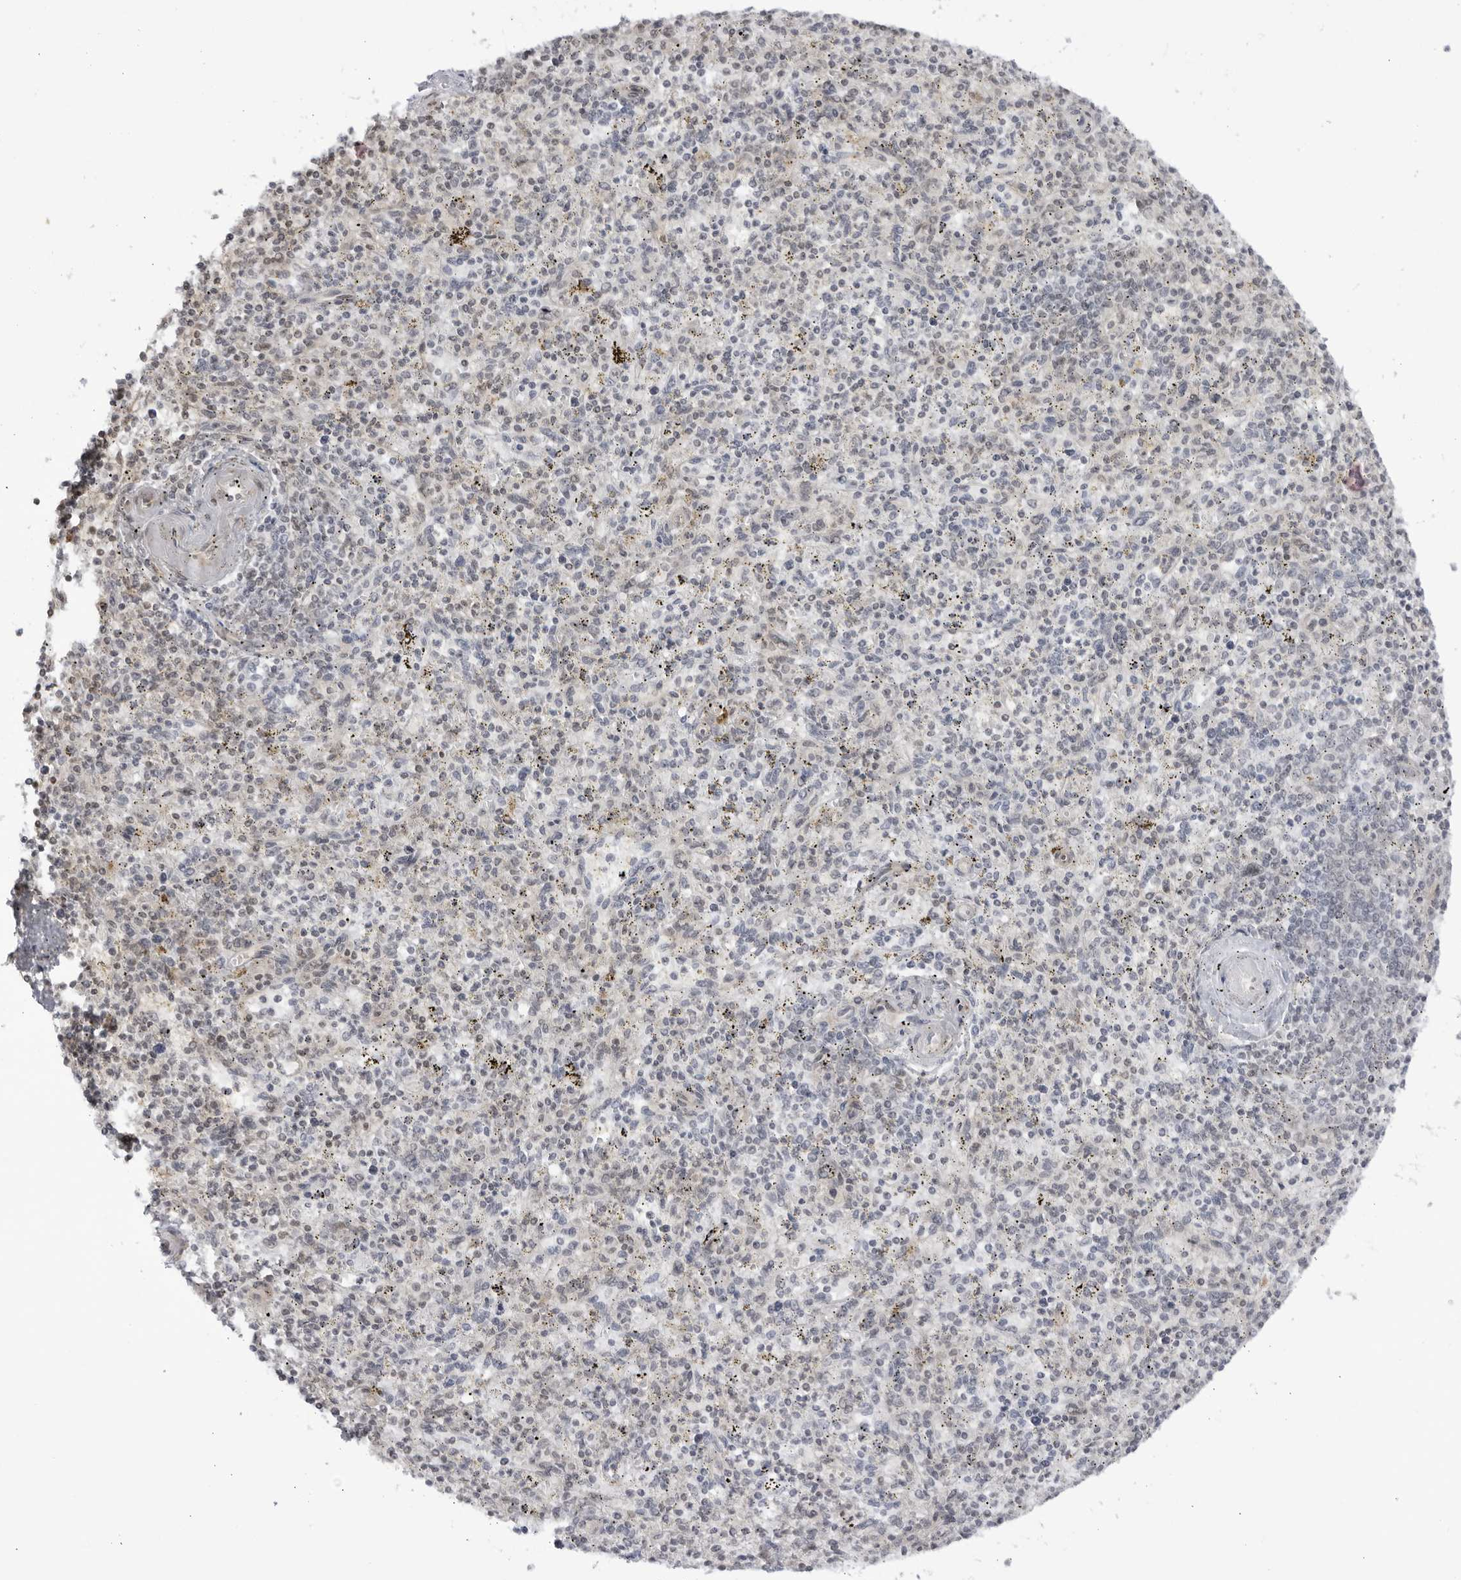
{"staining": {"intensity": "negative", "quantity": "none", "location": "none"}, "tissue": "spleen", "cell_type": "Cells in red pulp", "image_type": "normal", "snomed": [{"axis": "morphology", "description": "Normal tissue, NOS"}, {"axis": "topography", "description": "Spleen"}], "caption": "An immunohistochemistry (IHC) image of benign spleen is shown. There is no staining in cells in red pulp of spleen.", "gene": "CNBD1", "patient": {"sex": "male", "age": 72}}